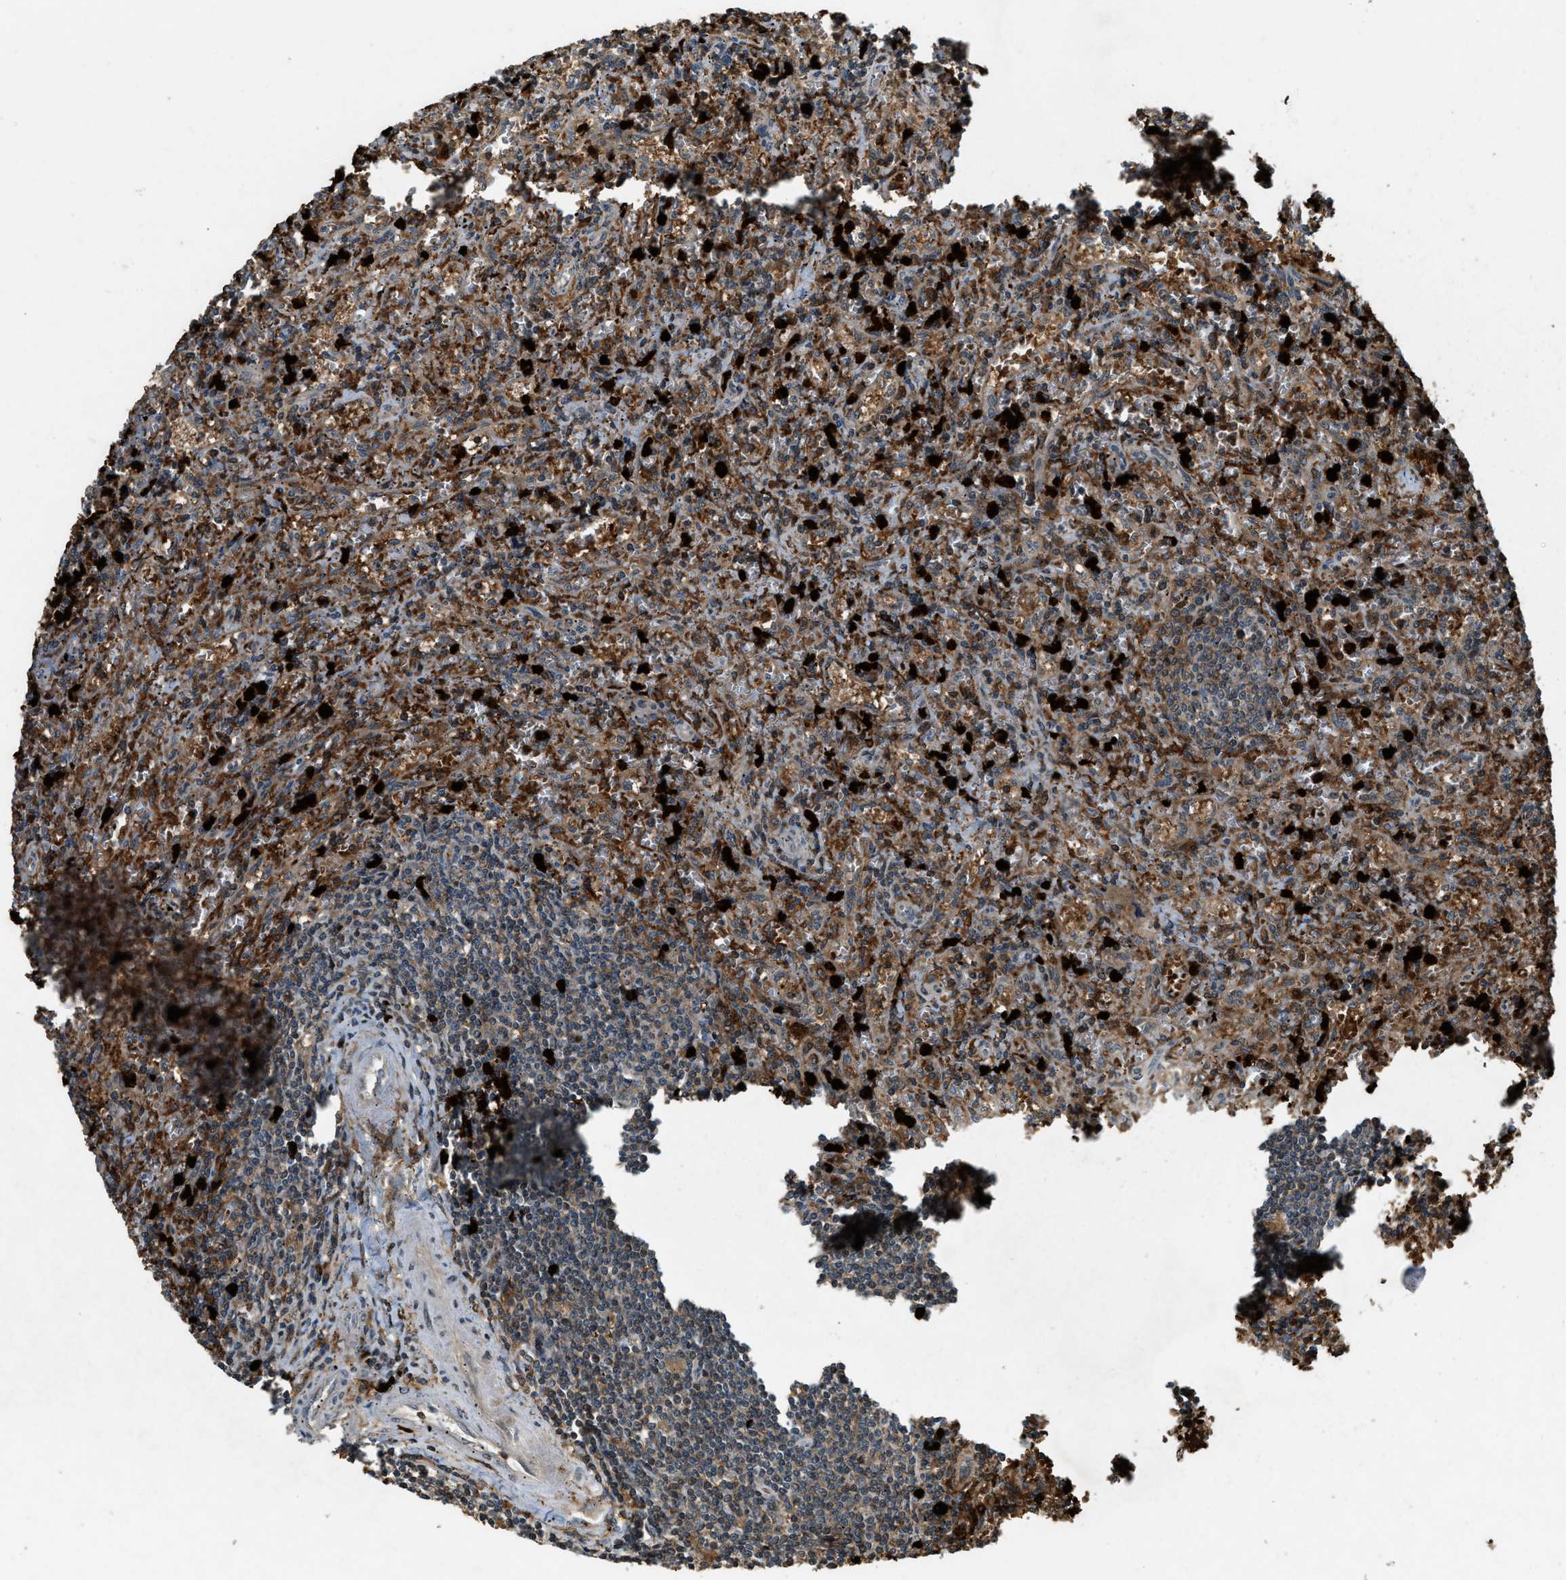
{"staining": {"intensity": "moderate", "quantity": "25%-75%", "location": "cytoplasmic/membranous"}, "tissue": "lymphoma", "cell_type": "Tumor cells", "image_type": "cancer", "snomed": [{"axis": "morphology", "description": "Malignant lymphoma, non-Hodgkin's type, Low grade"}, {"axis": "topography", "description": "Spleen"}], "caption": "Human low-grade malignant lymphoma, non-Hodgkin's type stained with a brown dye shows moderate cytoplasmic/membranous positive positivity in about 25%-75% of tumor cells.", "gene": "RNF141", "patient": {"sex": "male", "age": 76}}